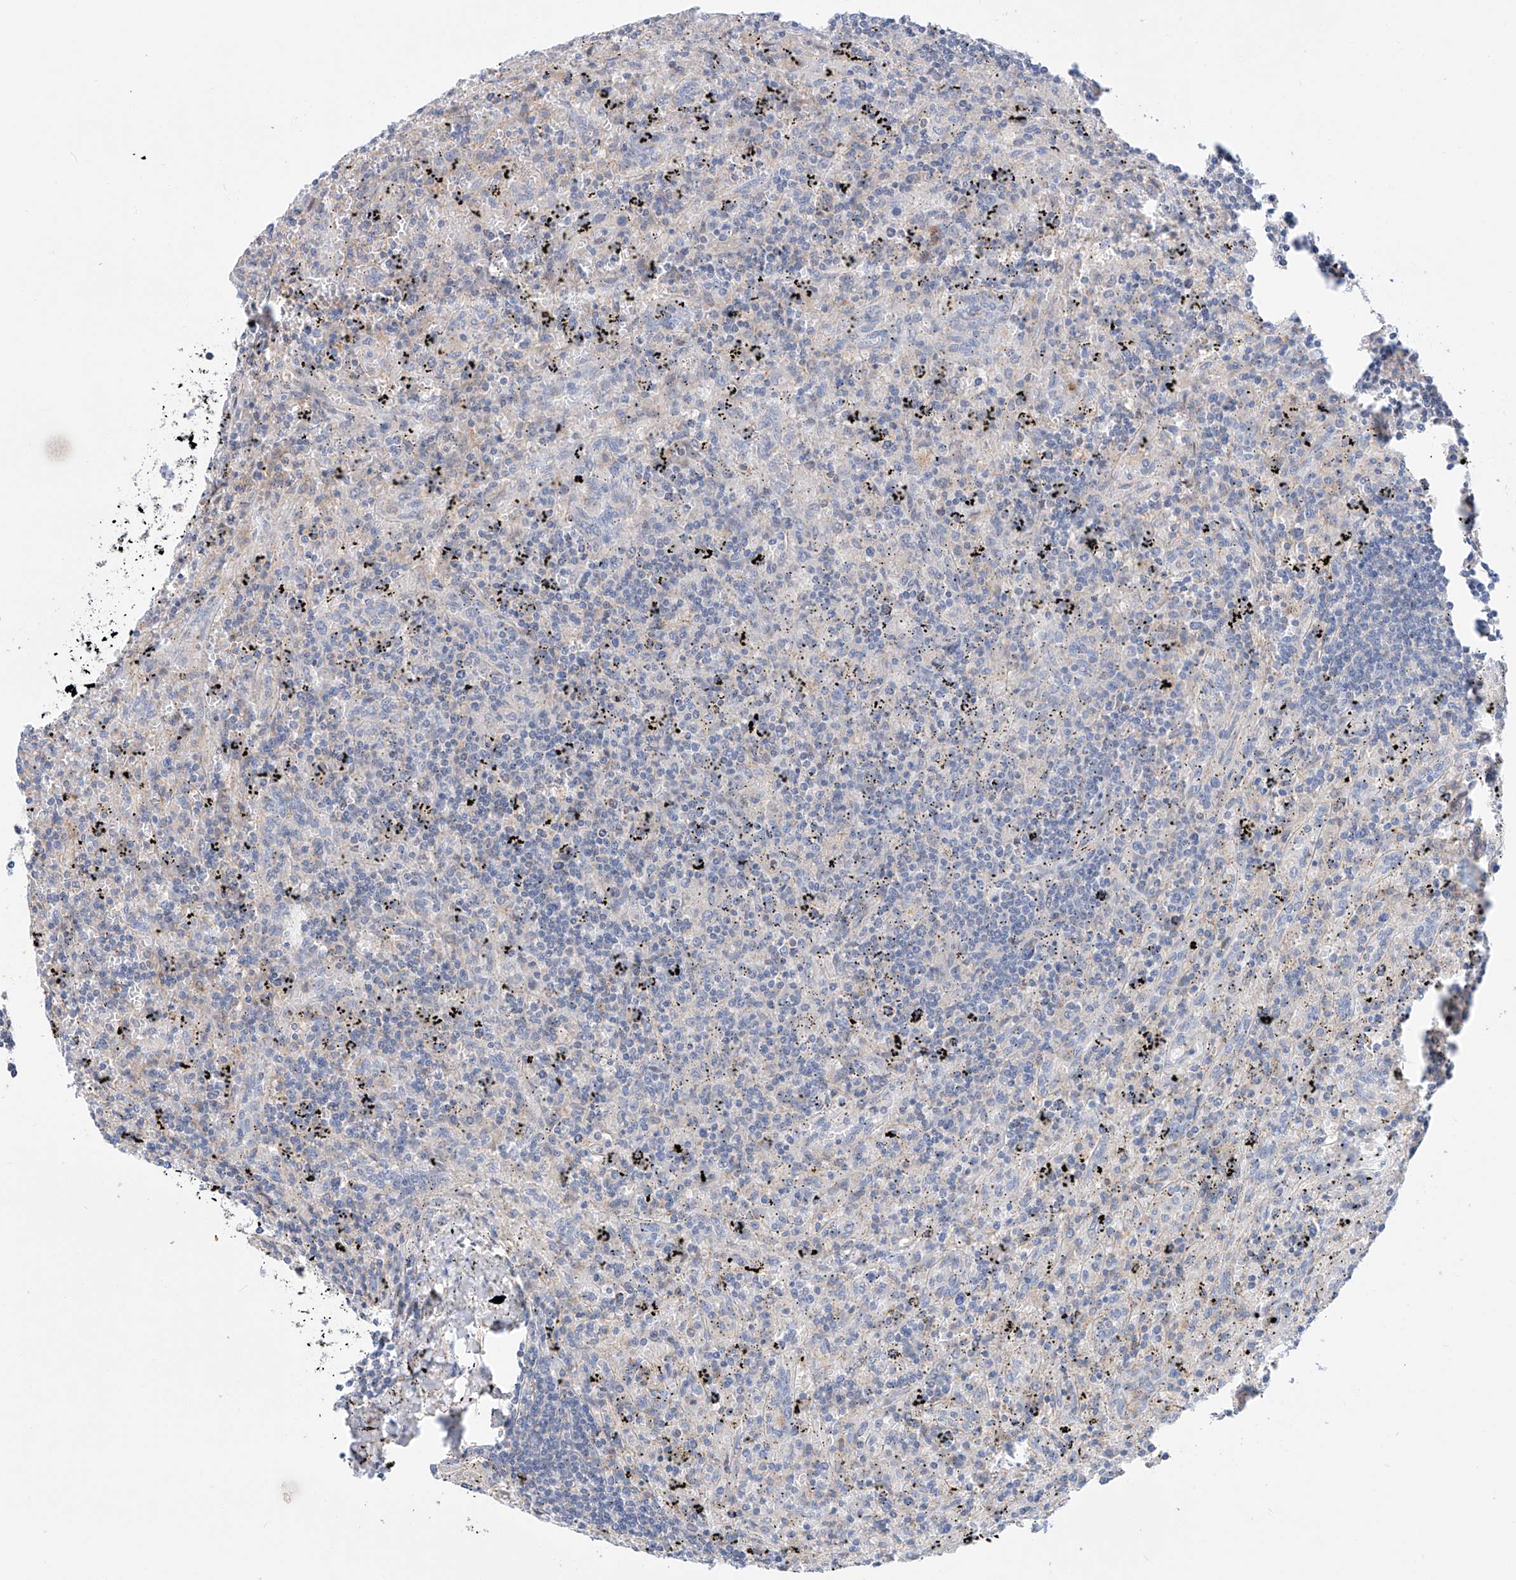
{"staining": {"intensity": "negative", "quantity": "none", "location": "none"}, "tissue": "lymphoma", "cell_type": "Tumor cells", "image_type": "cancer", "snomed": [{"axis": "morphology", "description": "Malignant lymphoma, non-Hodgkin's type, Low grade"}, {"axis": "topography", "description": "Spleen"}], "caption": "The histopathology image demonstrates no significant positivity in tumor cells of malignant lymphoma, non-Hodgkin's type (low-grade). (DAB (3,3'-diaminobenzidine) immunohistochemistry visualized using brightfield microscopy, high magnification).", "gene": "SLC22A7", "patient": {"sex": "male", "age": 76}}